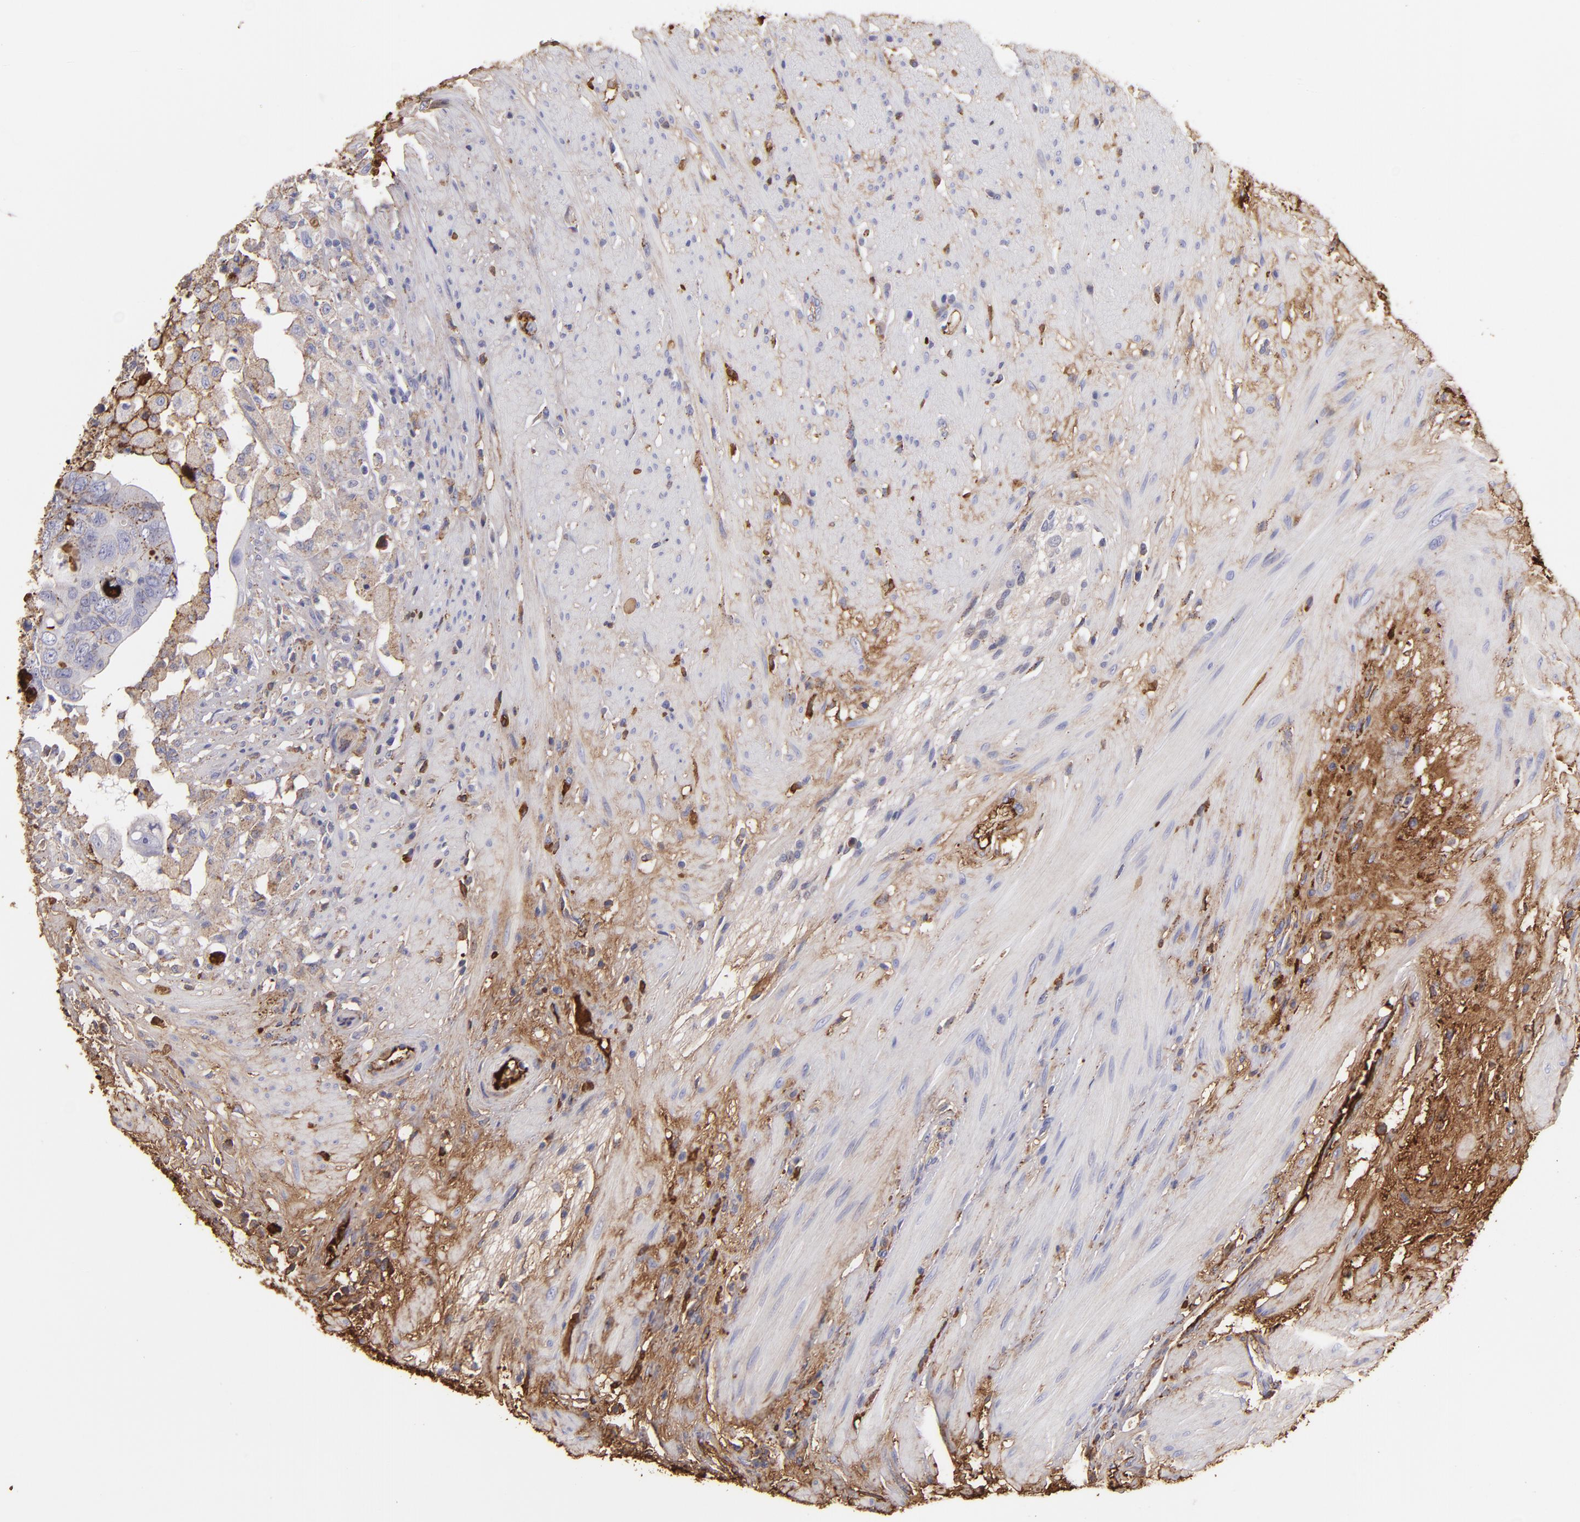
{"staining": {"intensity": "negative", "quantity": "none", "location": "none"}, "tissue": "colorectal cancer", "cell_type": "Tumor cells", "image_type": "cancer", "snomed": [{"axis": "morphology", "description": "Adenocarcinoma, NOS"}, {"axis": "topography", "description": "Rectum"}], "caption": "Protein analysis of adenocarcinoma (colorectal) reveals no significant staining in tumor cells. (DAB immunohistochemistry with hematoxylin counter stain).", "gene": "FGB", "patient": {"sex": "male", "age": 53}}